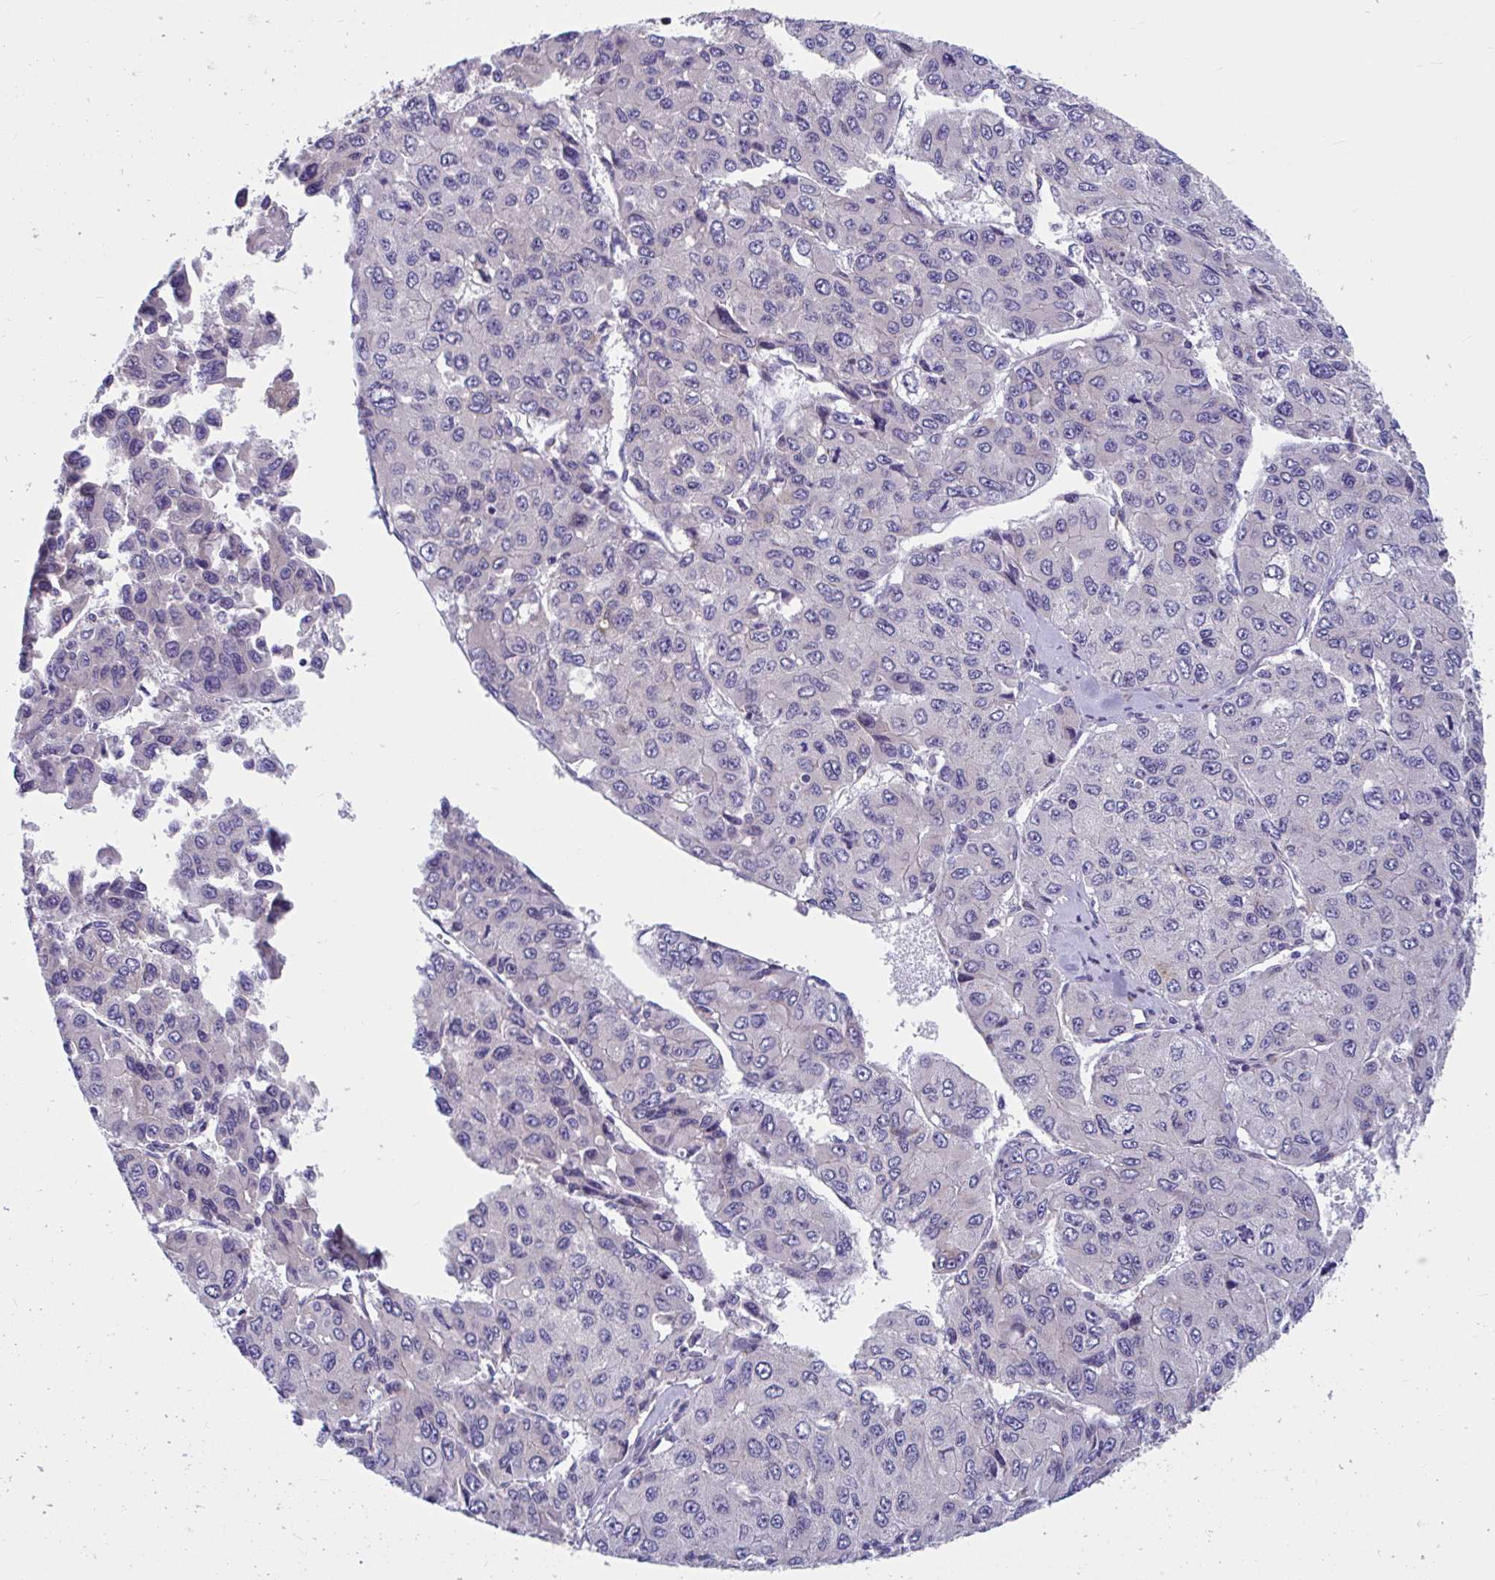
{"staining": {"intensity": "negative", "quantity": "none", "location": "none"}, "tissue": "liver cancer", "cell_type": "Tumor cells", "image_type": "cancer", "snomed": [{"axis": "morphology", "description": "Carcinoma, Hepatocellular, NOS"}, {"axis": "topography", "description": "Liver"}], "caption": "Protein analysis of liver hepatocellular carcinoma shows no significant expression in tumor cells.", "gene": "WBP1", "patient": {"sex": "female", "age": 66}}